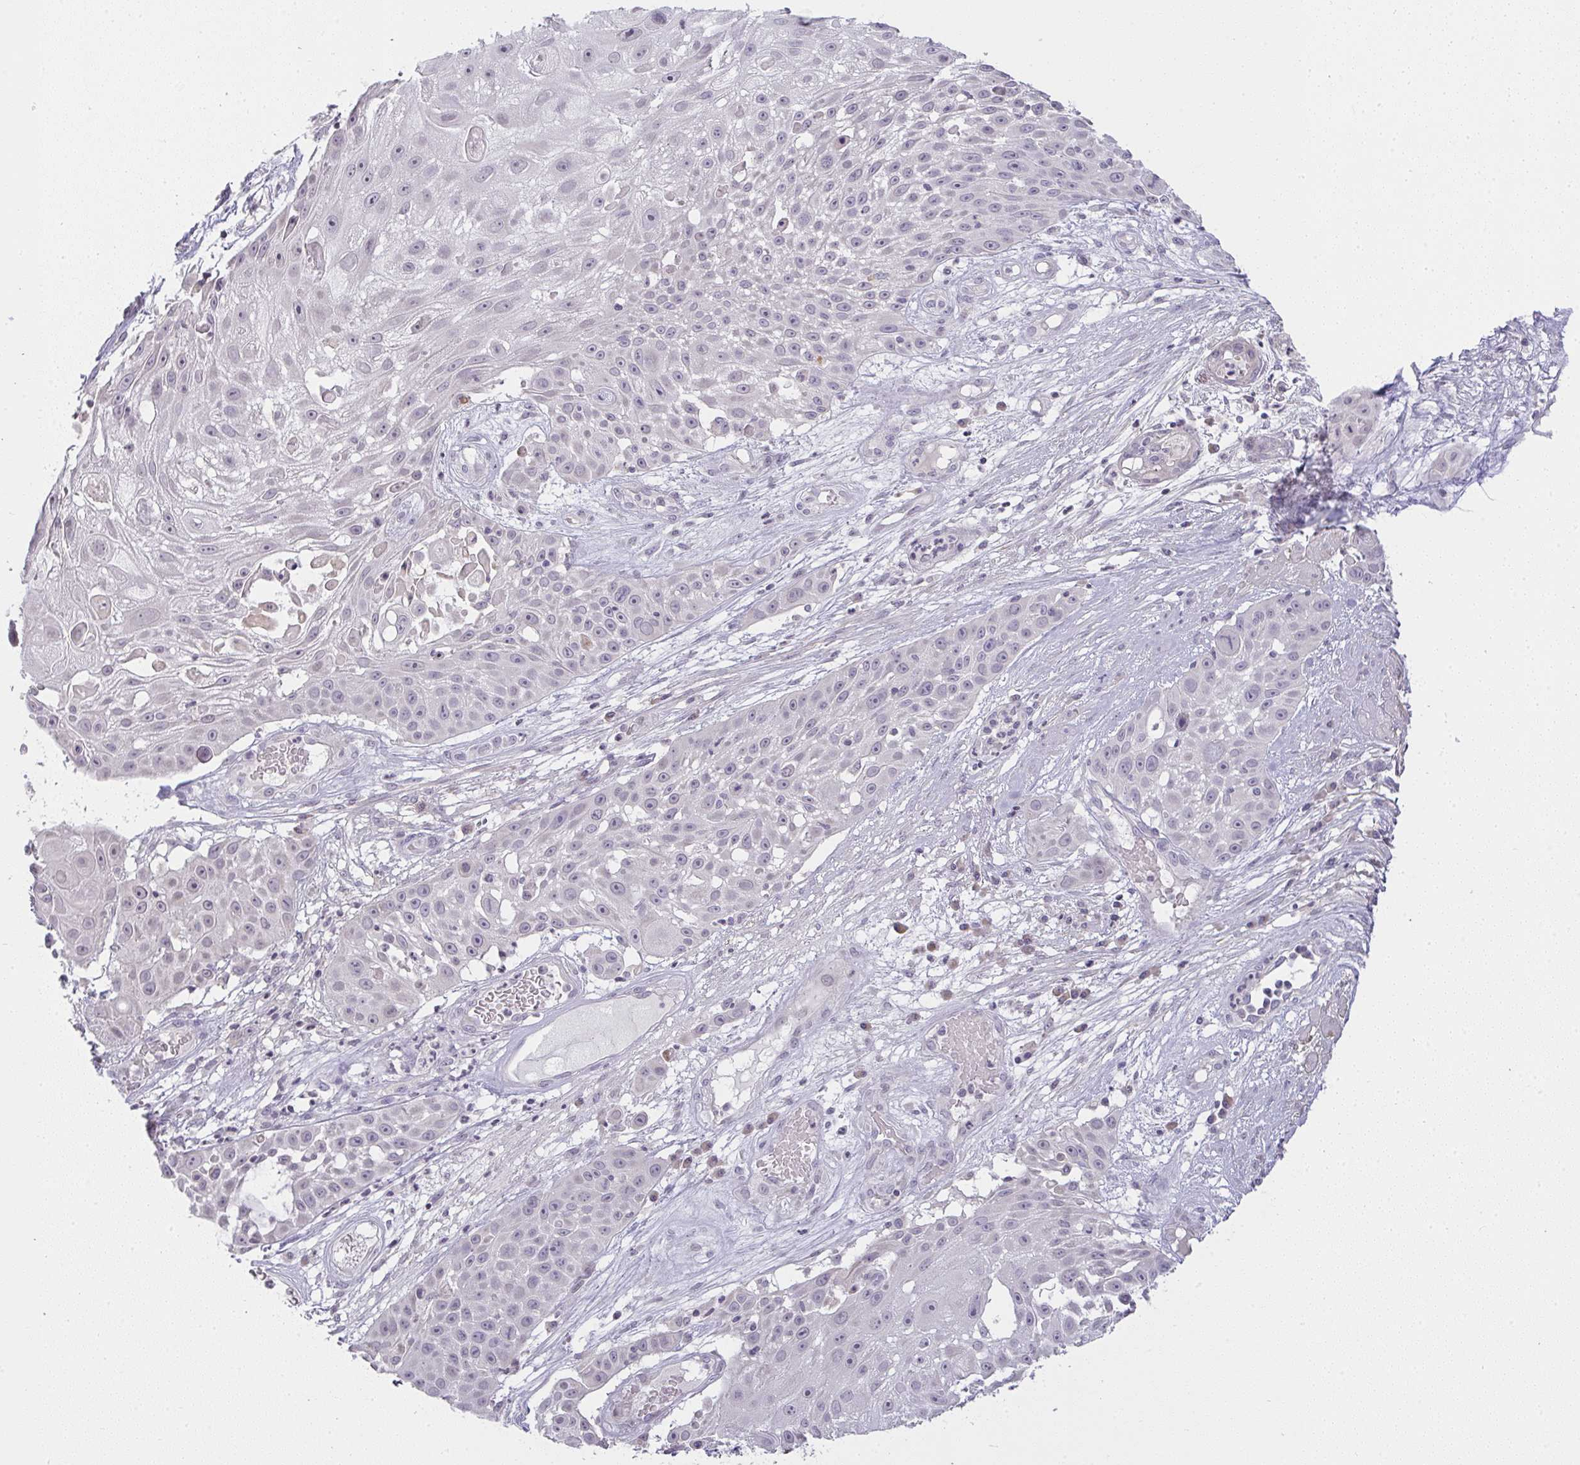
{"staining": {"intensity": "negative", "quantity": "none", "location": "none"}, "tissue": "skin cancer", "cell_type": "Tumor cells", "image_type": "cancer", "snomed": [{"axis": "morphology", "description": "Squamous cell carcinoma, NOS"}, {"axis": "topography", "description": "Skin"}], "caption": "Skin squamous cell carcinoma stained for a protein using immunohistochemistry (IHC) reveals no staining tumor cells.", "gene": "CACNA1S", "patient": {"sex": "female", "age": 86}}